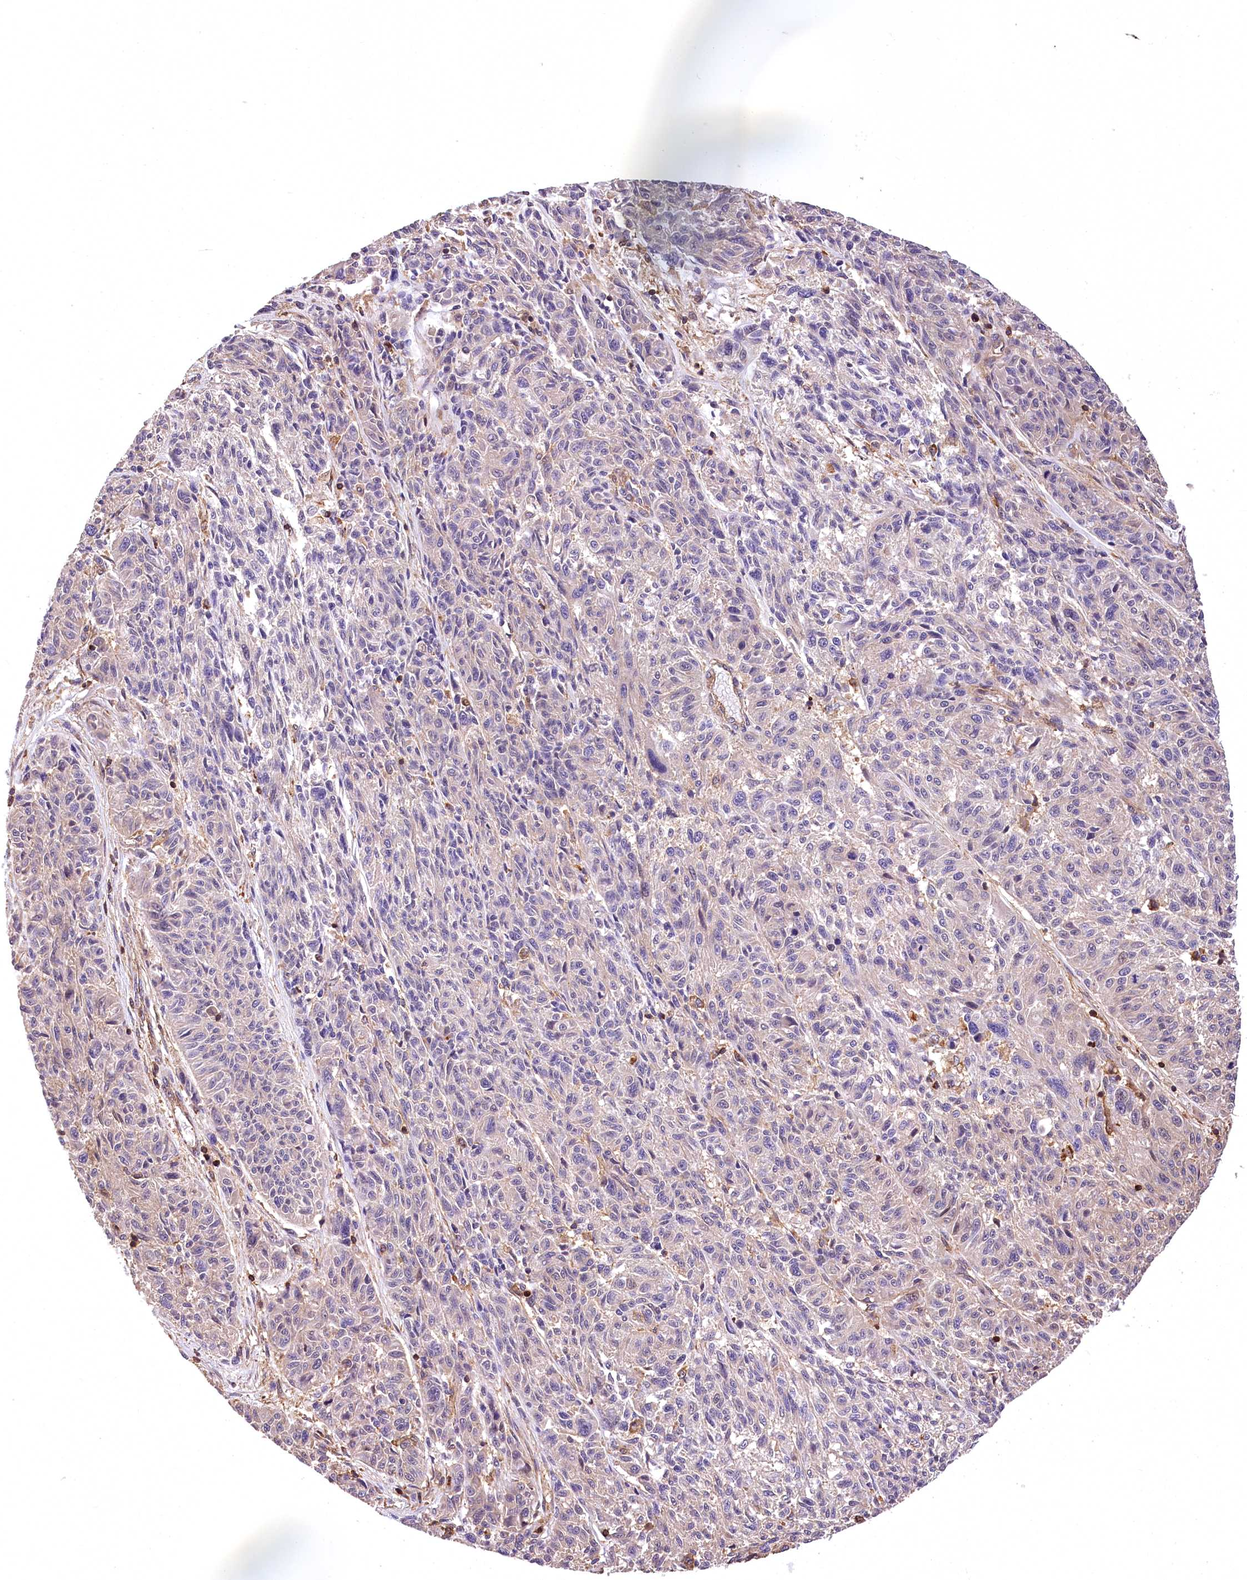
{"staining": {"intensity": "negative", "quantity": "none", "location": "none"}, "tissue": "melanoma", "cell_type": "Tumor cells", "image_type": "cancer", "snomed": [{"axis": "morphology", "description": "Malignant melanoma, NOS"}, {"axis": "topography", "description": "Skin"}], "caption": "An immunohistochemistry histopathology image of malignant melanoma is shown. There is no staining in tumor cells of malignant melanoma.", "gene": "DPP3", "patient": {"sex": "male", "age": 53}}